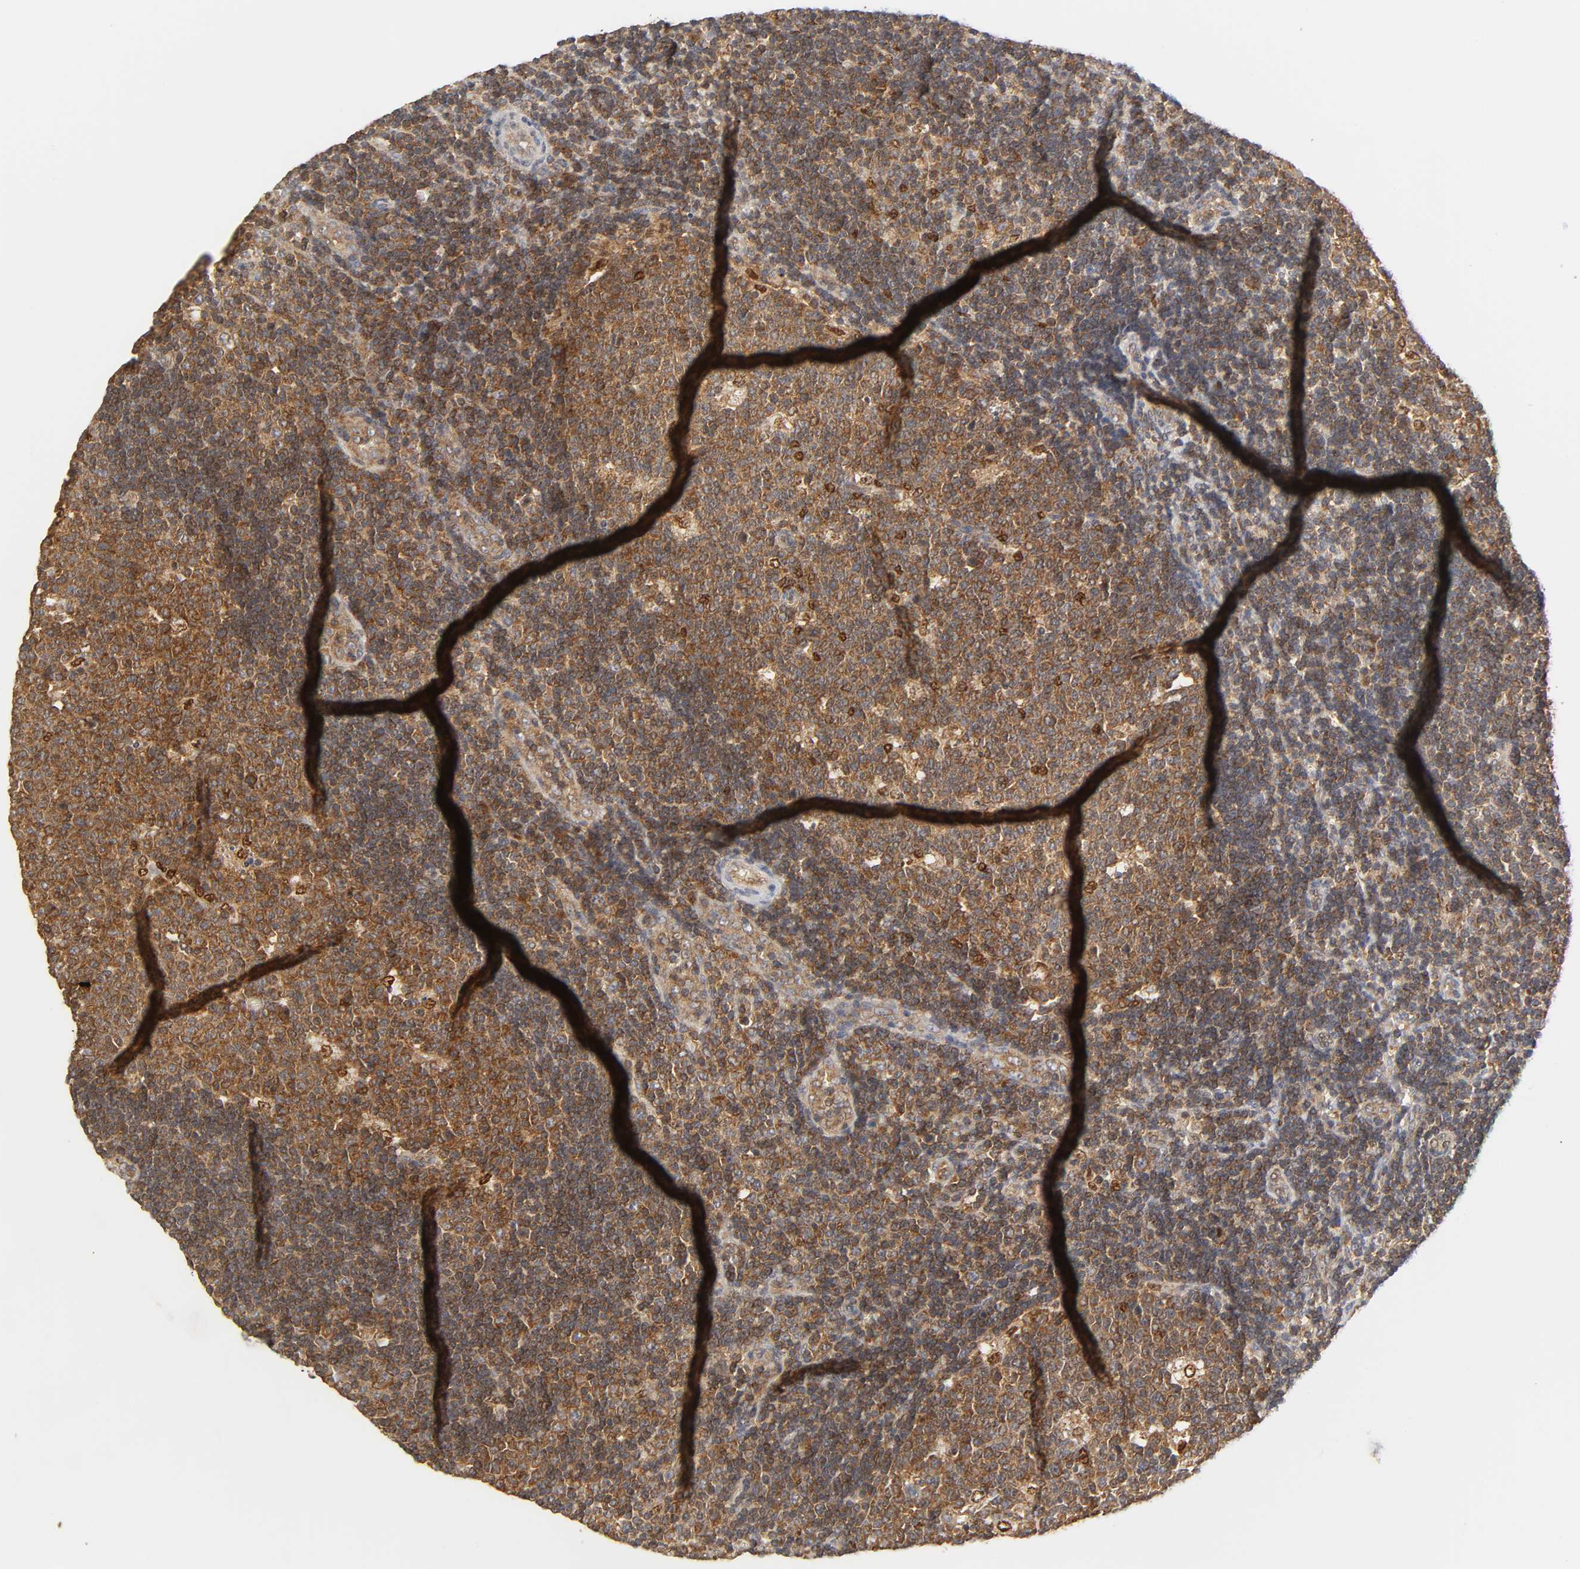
{"staining": {"intensity": "moderate", "quantity": ">75%", "location": "cytoplasmic/membranous"}, "tissue": "lymph node", "cell_type": "Germinal center cells", "image_type": "normal", "snomed": [{"axis": "morphology", "description": "Normal tissue, NOS"}, {"axis": "topography", "description": "Lymph node"}, {"axis": "topography", "description": "Salivary gland"}], "caption": "A high-resolution image shows IHC staining of normal lymph node, which shows moderate cytoplasmic/membranous staining in about >75% of germinal center cells. Ihc stains the protein of interest in brown and the nuclei are stained blue.", "gene": "PAFAH1B1", "patient": {"sex": "male", "age": 8}}